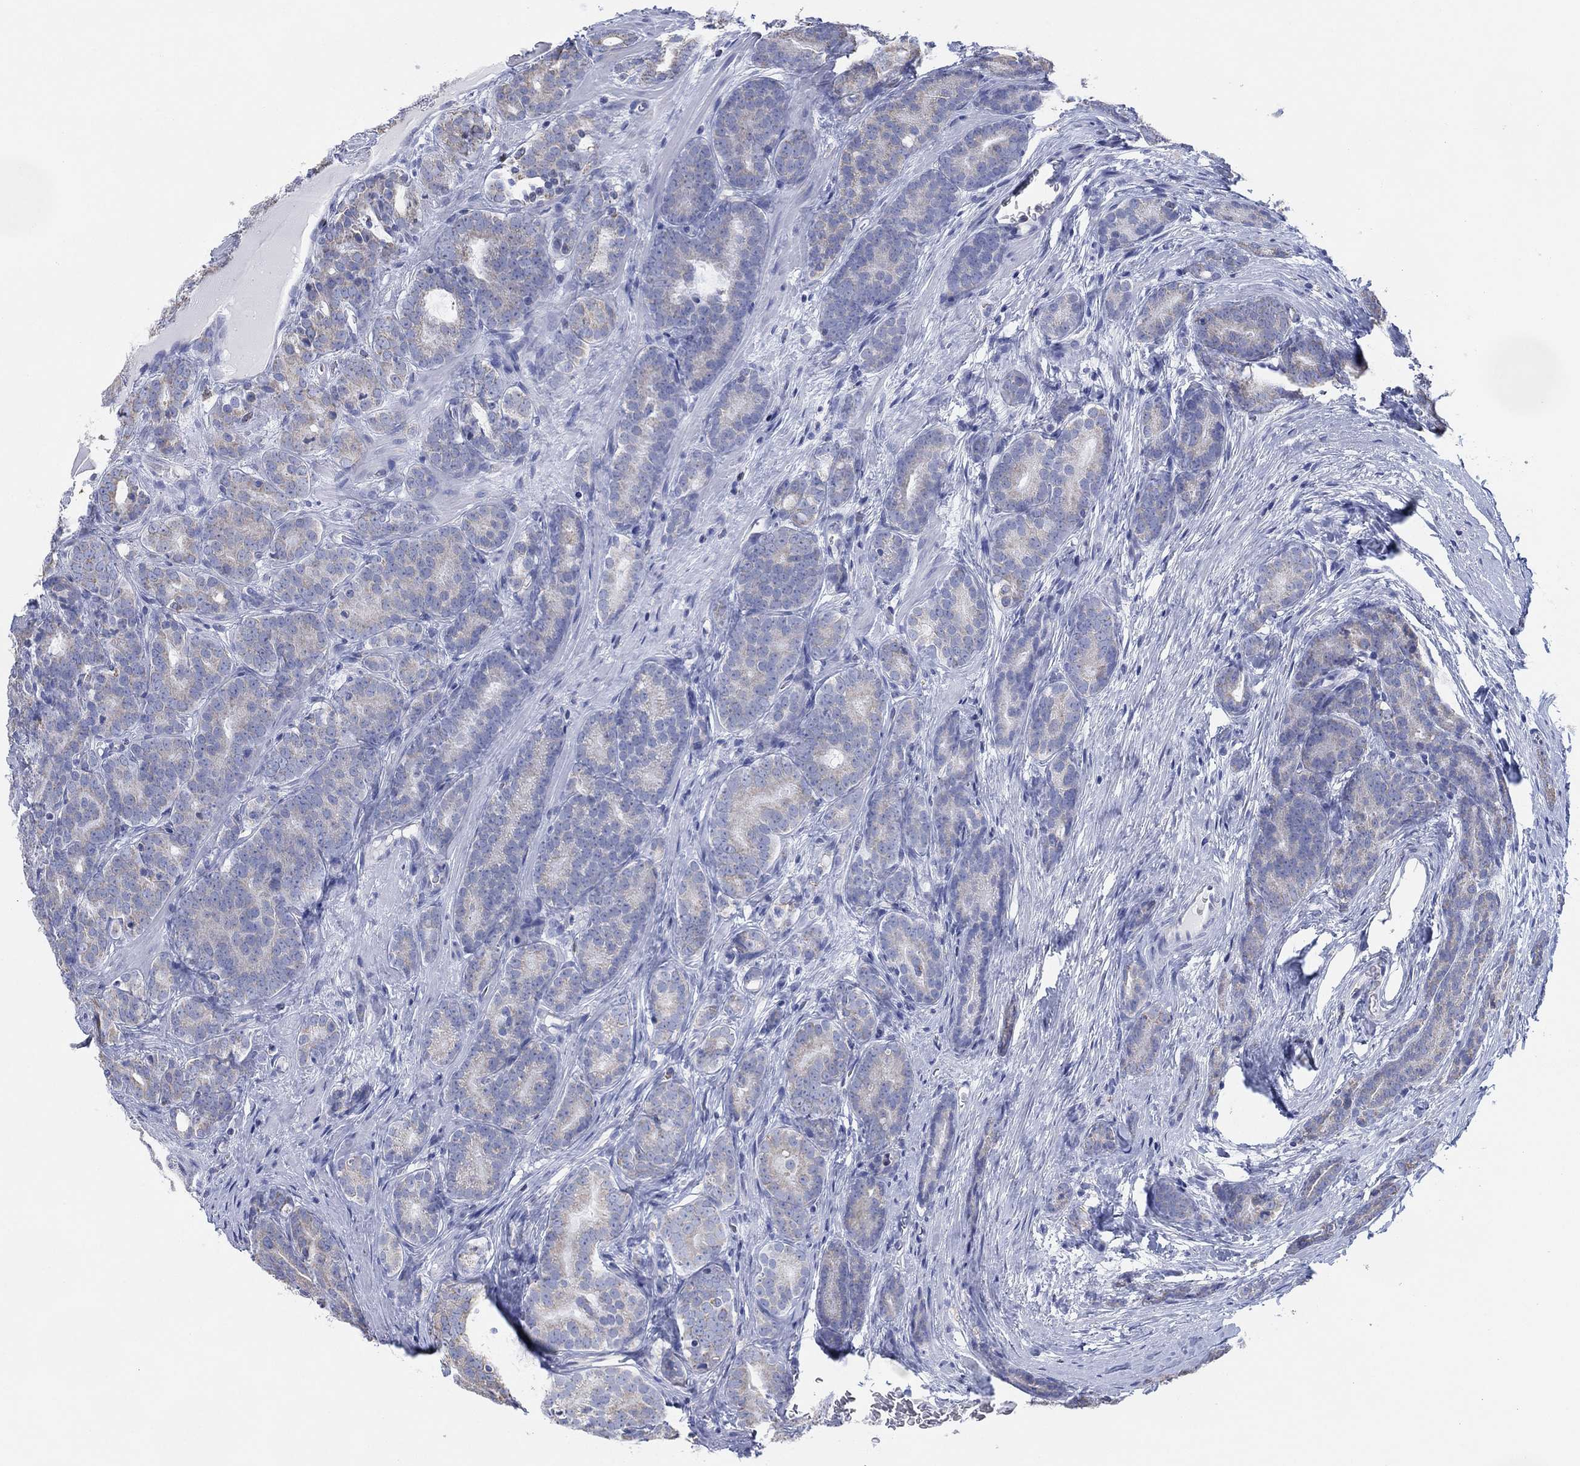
{"staining": {"intensity": "negative", "quantity": "none", "location": "none"}, "tissue": "prostate cancer", "cell_type": "Tumor cells", "image_type": "cancer", "snomed": [{"axis": "morphology", "description": "Adenocarcinoma, NOS"}, {"axis": "topography", "description": "Prostate"}], "caption": "Immunohistochemical staining of adenocarcinoma (prostate) shows no significant positivity in tumor cells. The staining is performed using DAB brown chromogen with nuclei counter-stained in using hematoxylin.", "gene": "CFTR", "patient": {"sex": "male", "age": 71}}